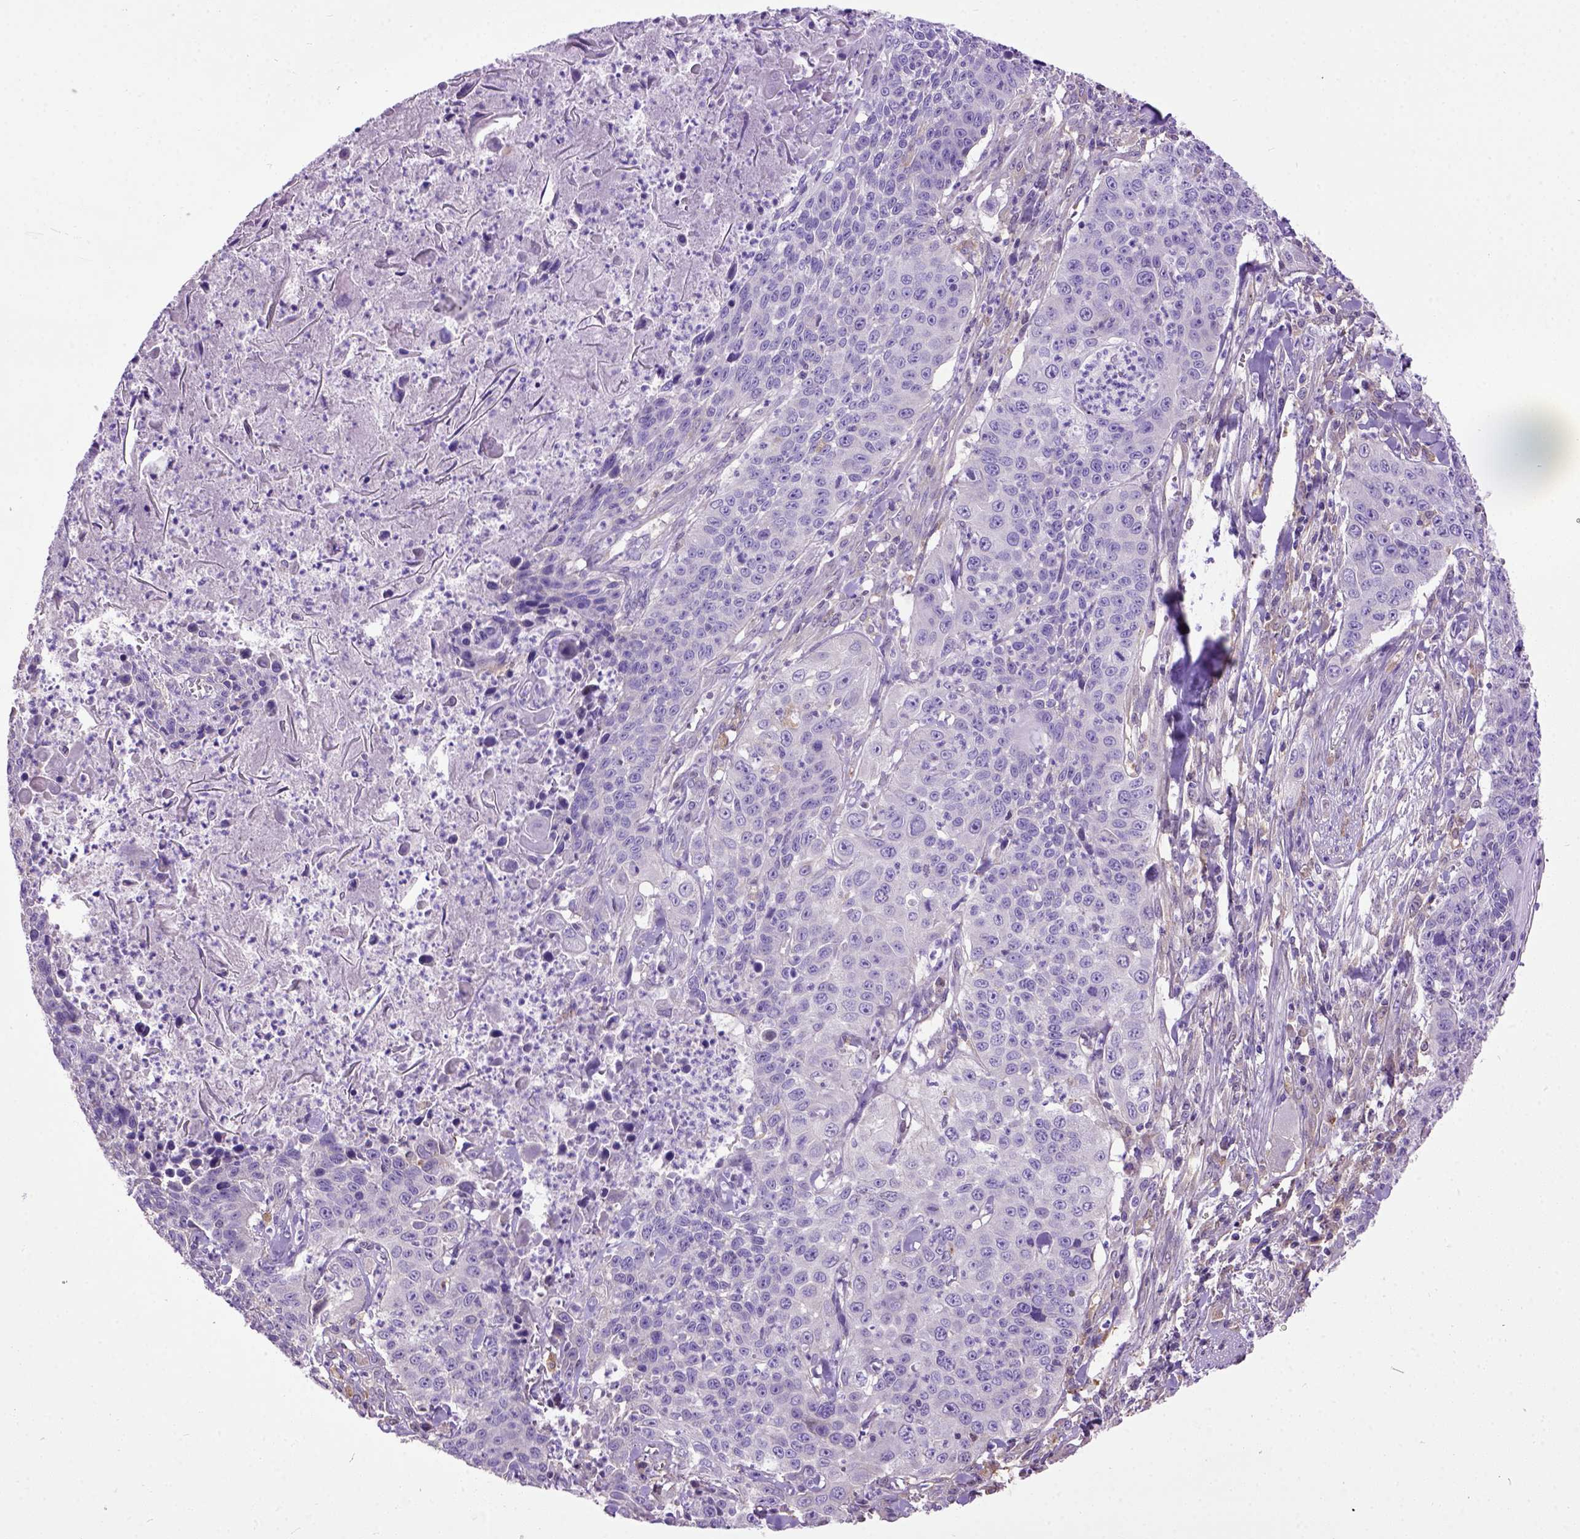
{"staining": {"intensity": "negative", "quantity": "none", "location": "none"}, "tissue": "lung cancer", "cell_type": "Tumor cells", "image_type": "cancer", "snomed": [{"axis": "morphology", "description": "Squamous cell carcinoma, NOS"}, {"axis": "morphology", "description": "Squamous cell carcinoma, metastatic, NOS"}, {"axis": "topography", "description": "Lung"}, {"axis": "topography", "description": "Pleura, NOS"}], "caption": "A histopathology image of metastatic squamous cell carcinoma (lung) stained for a protein exhibits no brown staining in tumor cells.", "gene": "SEMA4F", "patient": {"sex": "male", "age": 72}}